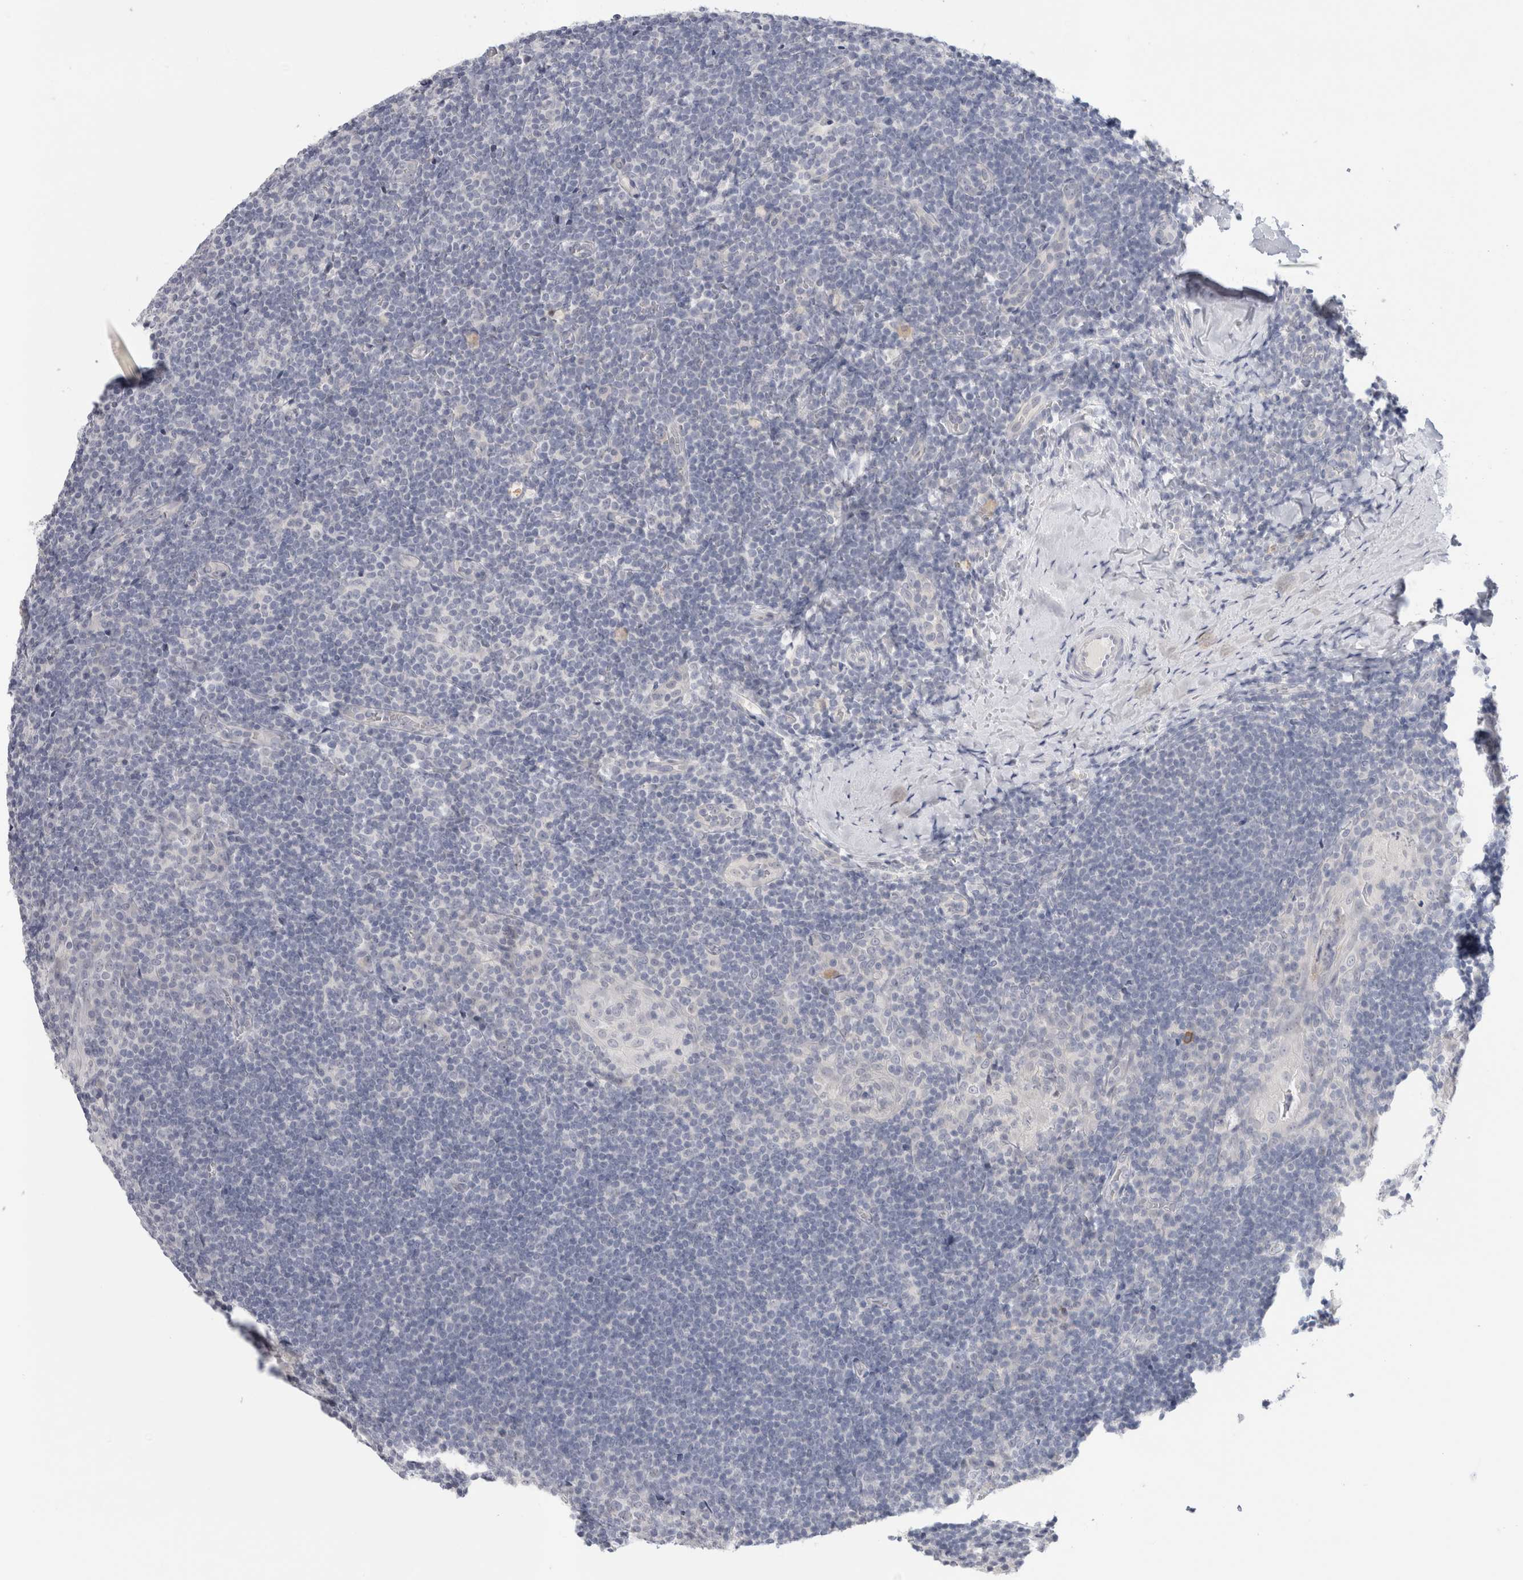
{"staining": {"intensity": "negative", "quantity": "none", "location": "none"}, "tissue": "tonsil", "cell_type": "Germinal center cells", "image_type": "normal", "snomed": [{"axis": "morphology", "description": "Normal tissue, NOS"}, {"axis": "topography", "description": "Tonsil"}], "caption": "Immunohistochemistry (IHC) photomicrograph of normal tonsil: human tonsil stained with DAB displays no significant protein positivity in germinal center cells.", "gene": "TONSL", "patient": {"sex": "male", "age": 37}}